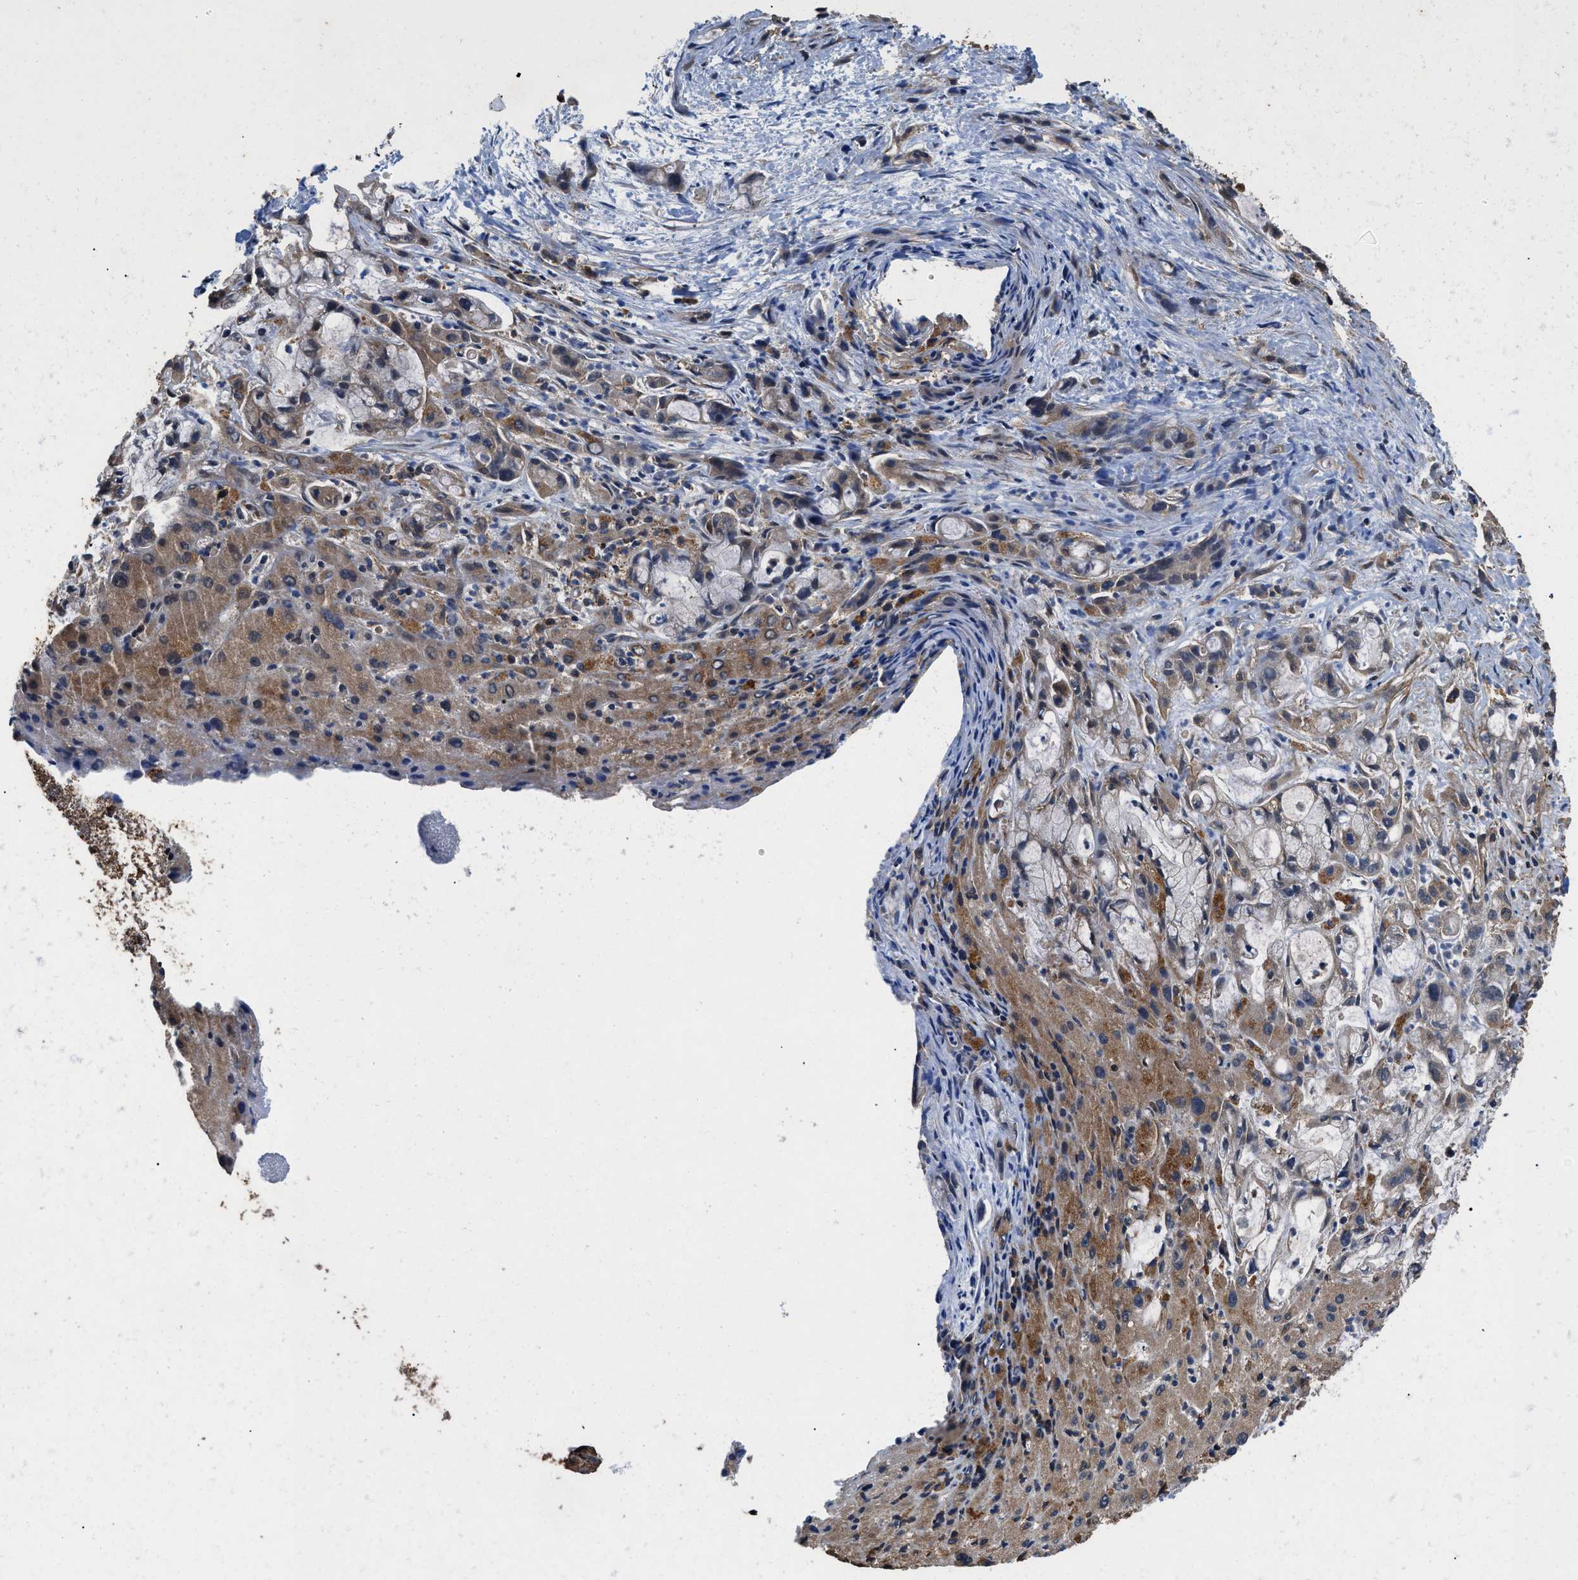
{"staining": {"intensity": "weak", "quantity": ">75%", "location": "cytoplasmic/membranous"}, "tissue": "liver cancer", "cell_type": "Tumor cells", "image_type": "cancer", "snomed": [{"axis": "morphology", "description": "Cholangiocarcinoma"}, {"axis": "topography", "description": "Liver"}], "caption": "Liver cancer (cholangiocarcinoma) stained with a protein marker displays weak staining in tumor cells.", "gene": "LINGO2", "patient": {"sex": "female", "age": 72}}